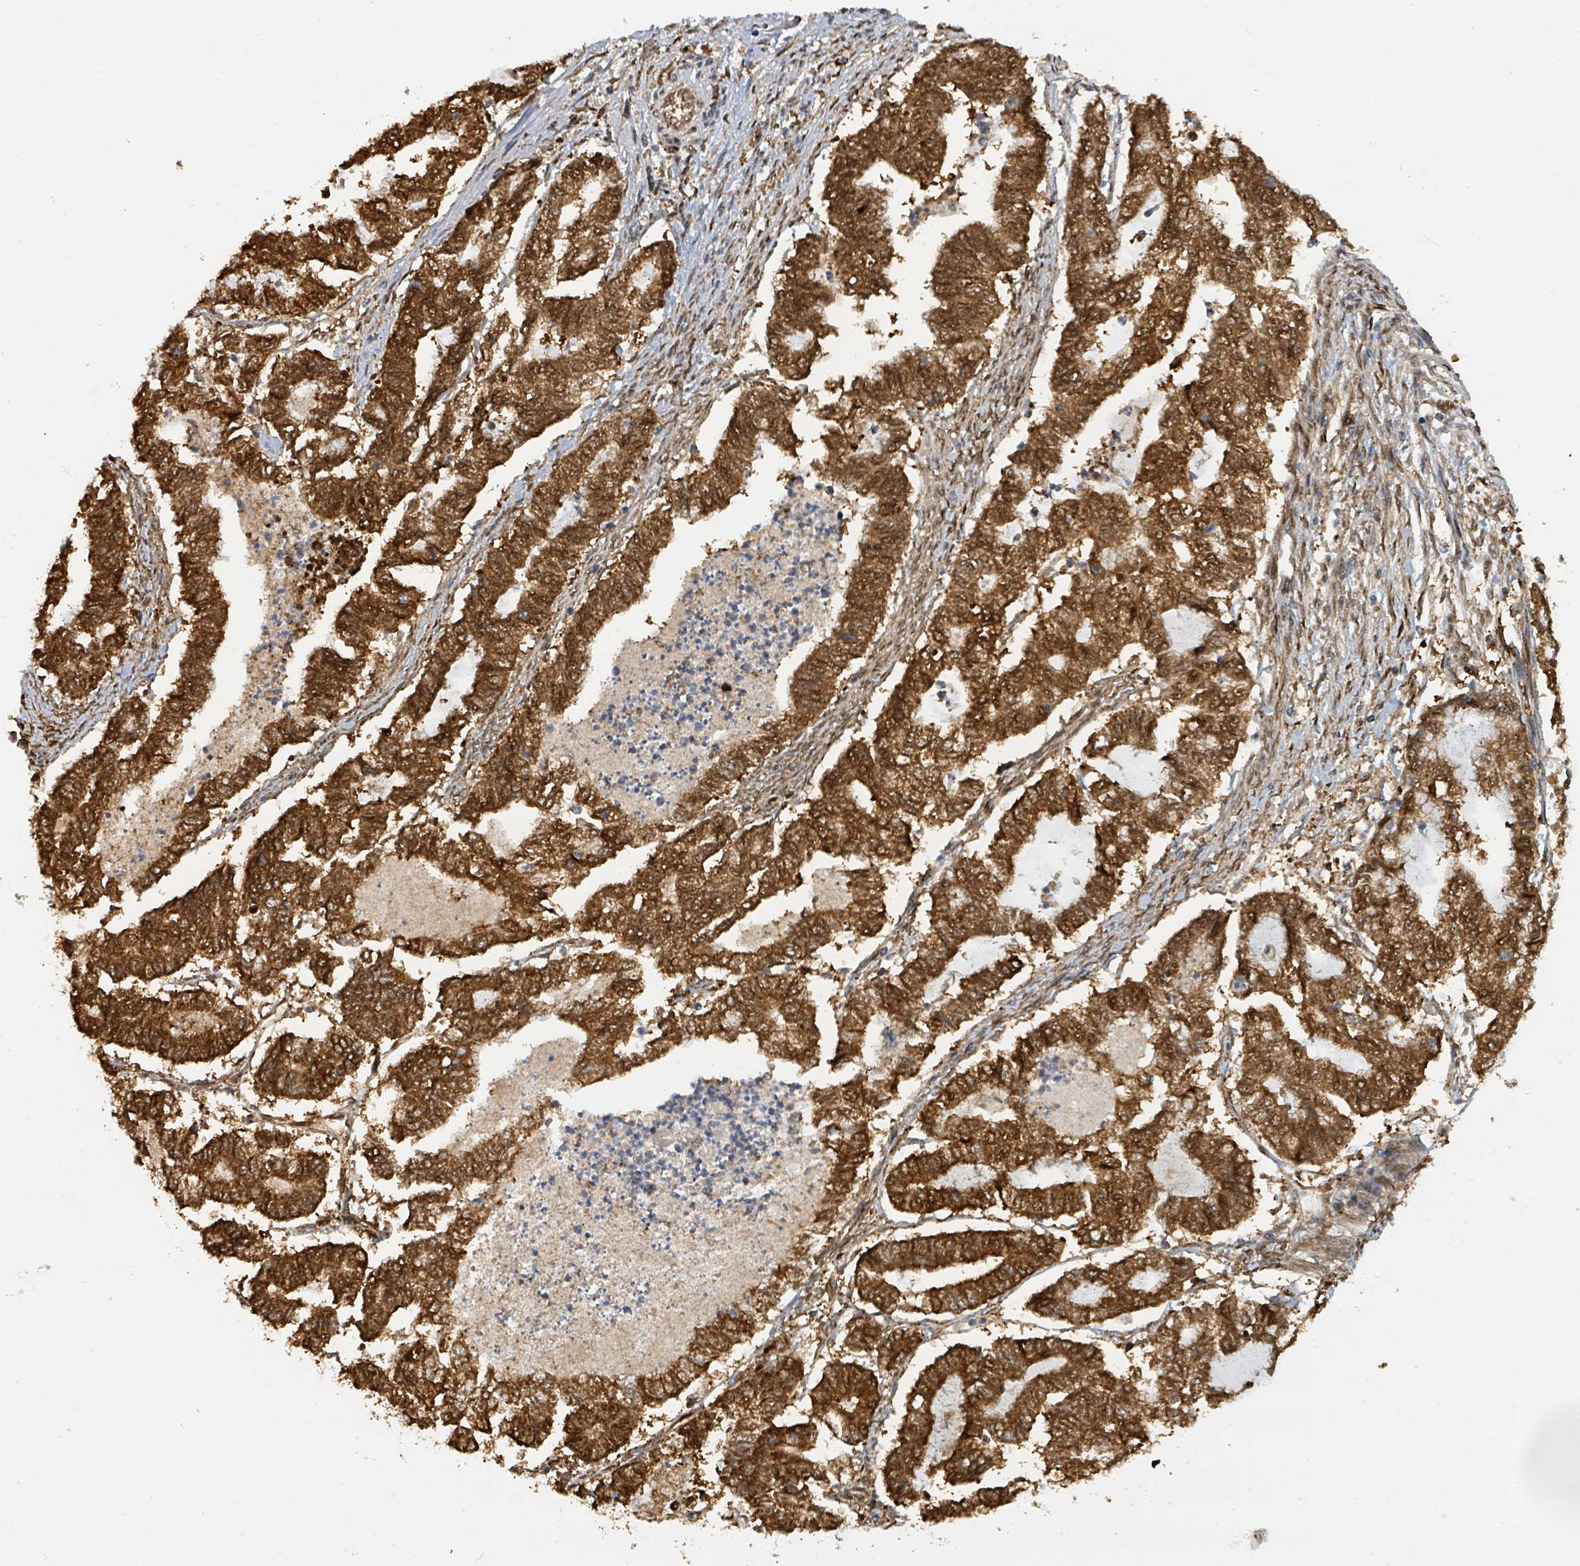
{"staining": {"intensity": "strong", "quantity": ">75%", "location": "cytoplasmic/membranous,nuclear"}, "tissue": "endometrial cancer", "cell_type": "Tumor cells", "image_type": "cancer", "snomed": [{"axis": "morphology", "description": "Adenocarcinoma, NOS"}, {"axis": "topography", "description": "Endometrium"}], "caption": "Endometrial adenocarcinoma stained with DAB IHC displays high levels of strong cytoplasmic/membranous and nuclear positivity in approximately >75% of tumor cells.", "gene": "PSMB7", "patient": {"sex": "female", "age": 79}}